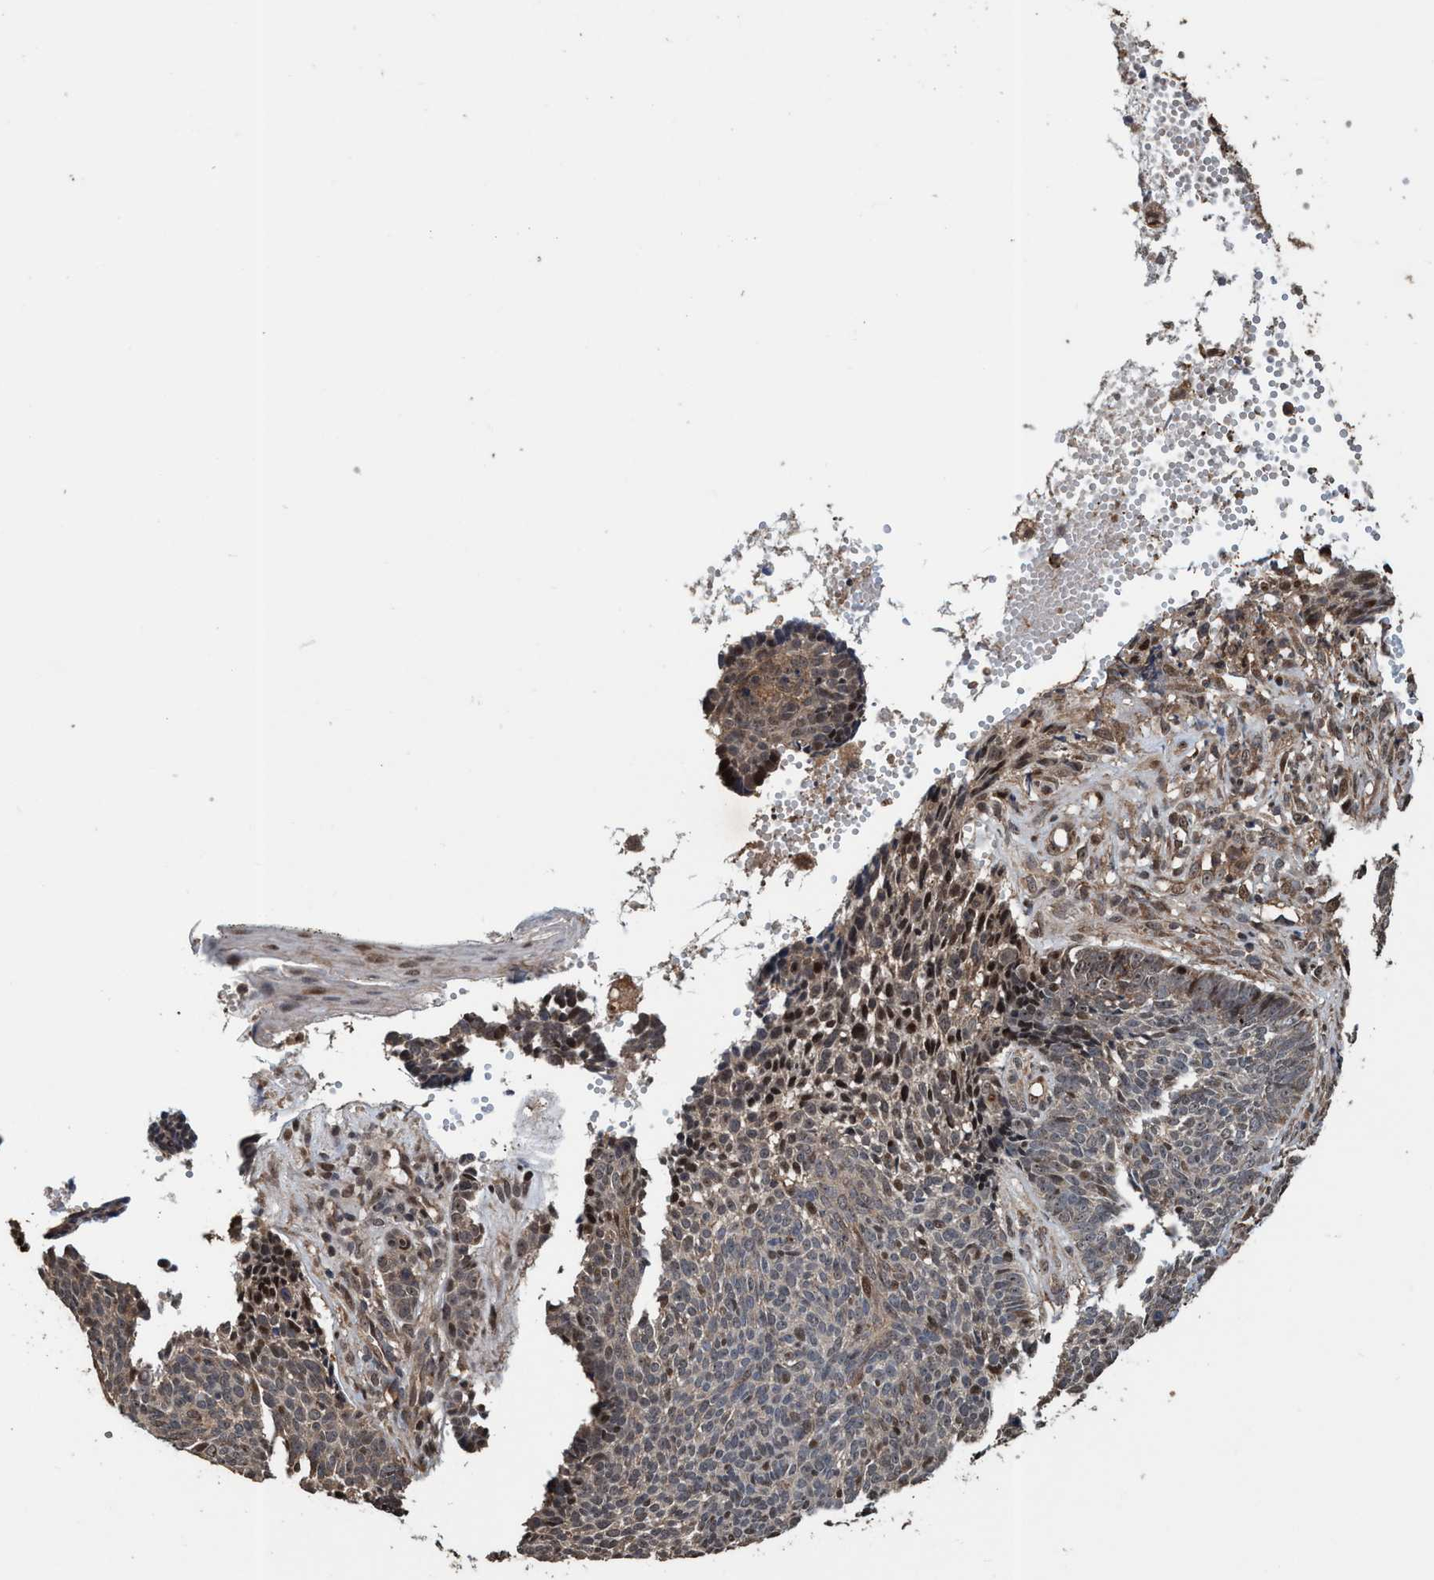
{"staining": {"intensity": "strong", "quantity": "<25%", "location": "nuclear"}, "tissue": "skin cancer", "cell_type": "Tumor cells", "image_type": "cancer", "snomed": [{"axis": "morphology", "description": "Basal cell carcinoma"}, {"axis": "topography", "description": "Skin"}], "caption": "Strong nuclear expression for a protein is present in approximately <25% of tumor cells of skin cancer (basal cell carcinoma) using IHC.", "gene": "TRPC7", "patient": {"sex": "male", "age": 84}}